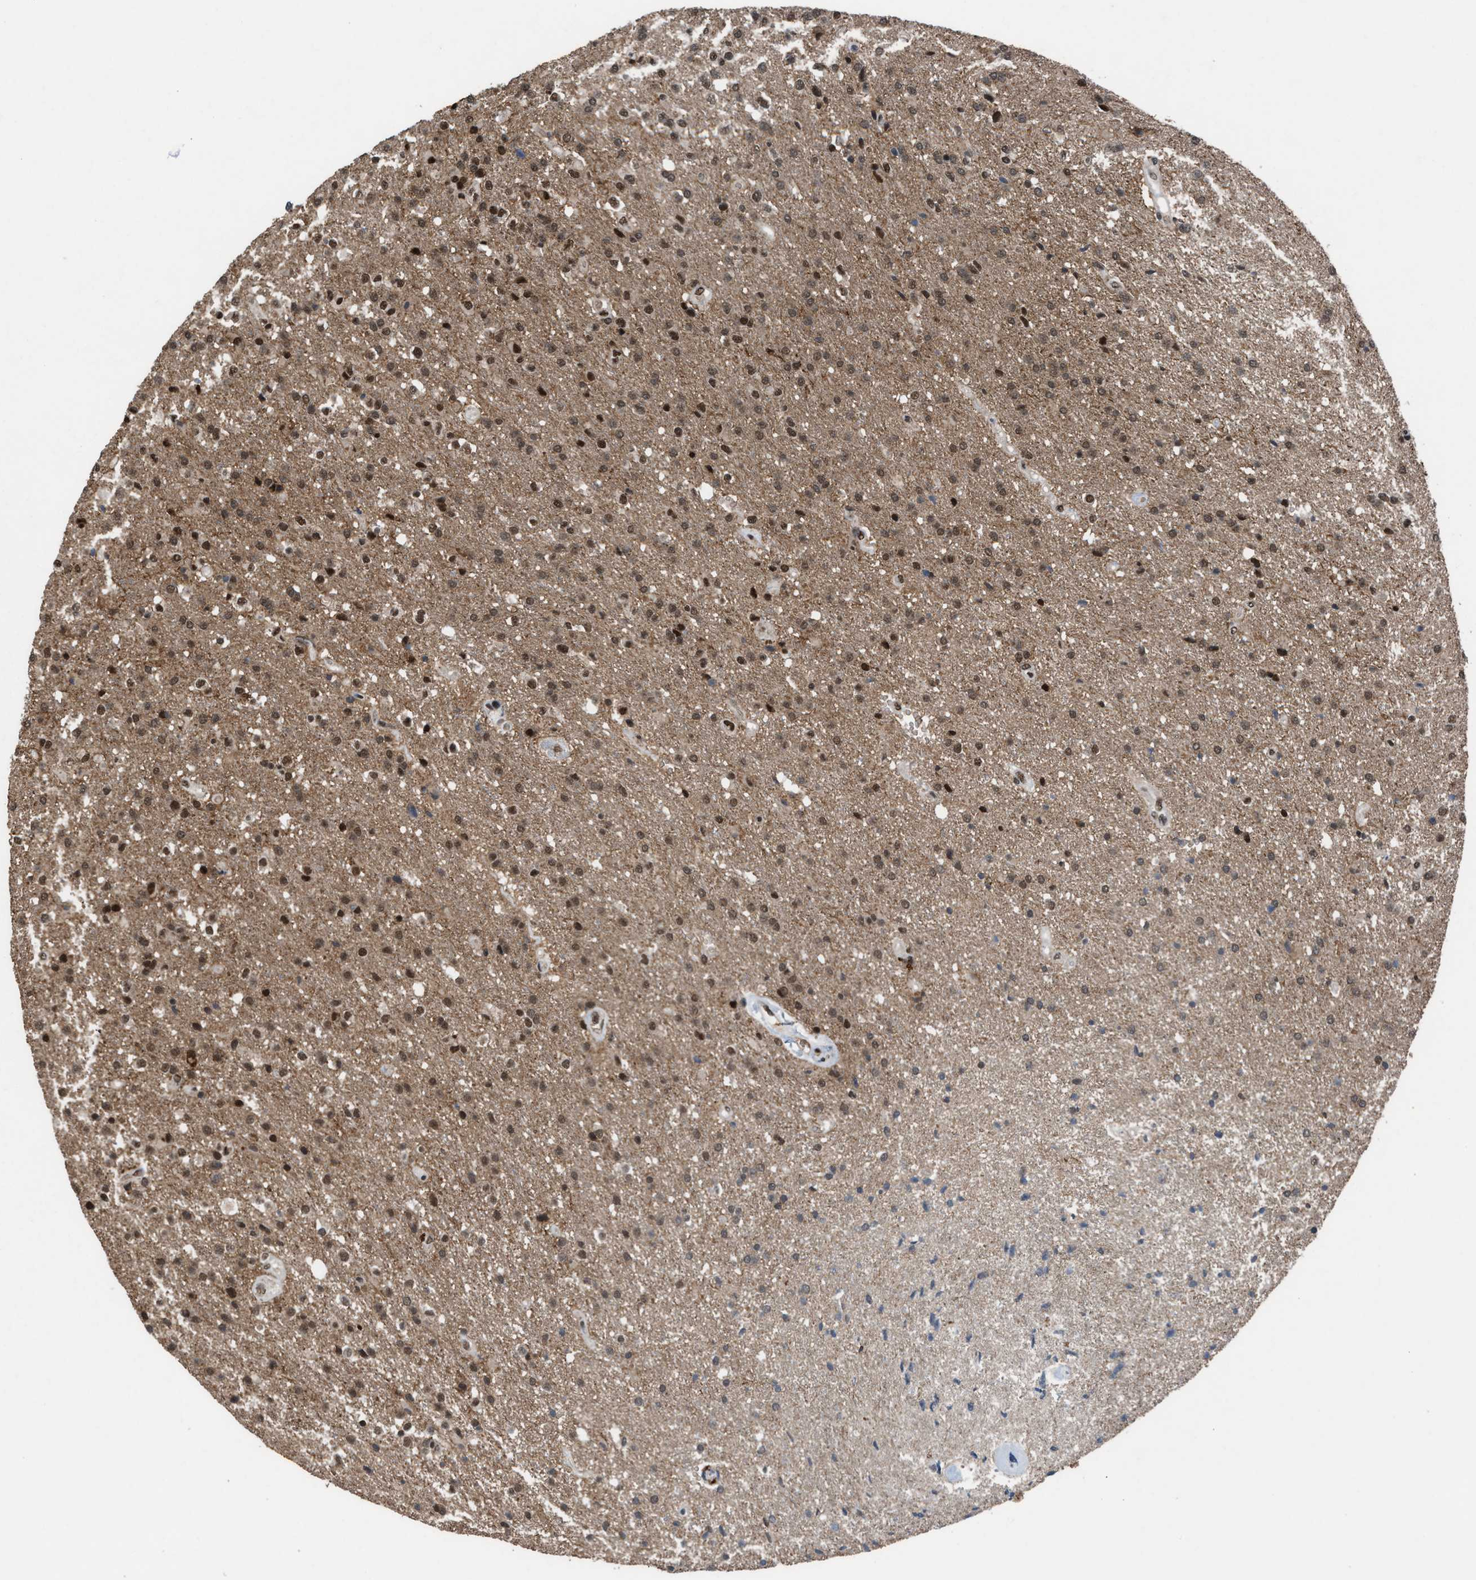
{"staining": {"intensity": "strong", "quantity": "25%-75%", "location": "nuclear"}, "tissue": "glioma", "cell_type": "Tumor cells", "image_type": "cancer", "snomed": [{"axis": "morphology", "description": "Glioma, malignant, High grade"}, {"axis": "topography", "description": "Brain"}], "caption": "The photomicrograph displays immunohistochemical staining of glioma. There is strong nuclear expression is appreciated in approximately 25%-75% of tumor cells.", "gene": "PRPF4", "patient": {"sex": "male", "age": 72}}